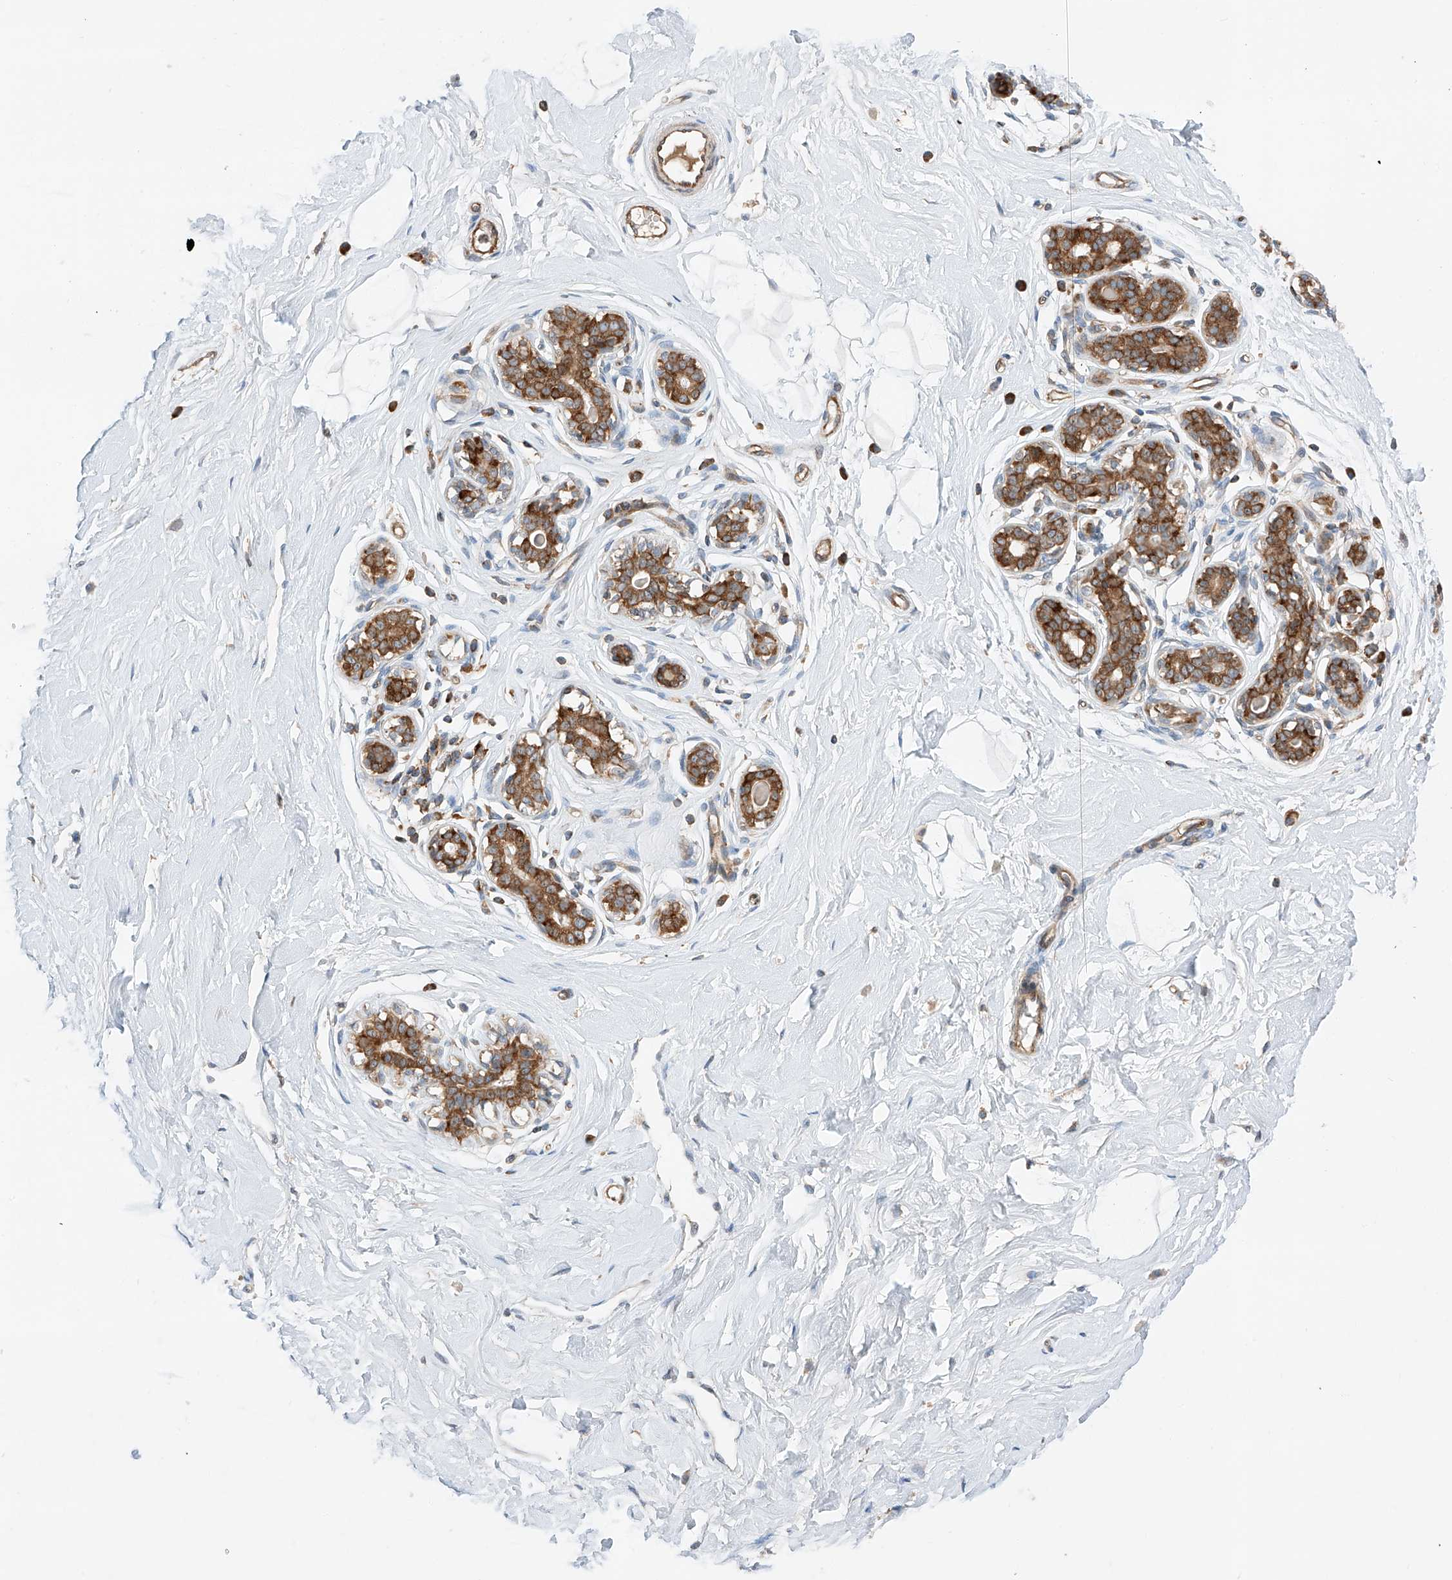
{"staining": {"intensity": "negative", "quantity": "none", "location": "none"}, "tissue": "breast", "cell_type": "Adipocytes", "image_type": "normal", "snomed": [{"axis": "morphology", "description": "Normal tissue, NOS"}, {"axis": "morphology", "description": "Adenoma, NOS"}, {"axis": "topography", "description": "Breast"}], "caption": "Immunohistochemical staining of benign breast demonstrates no significant expression in adipocytes.", "gene": "RUSC1", "patient": {"sex": "female", "age": 23}}